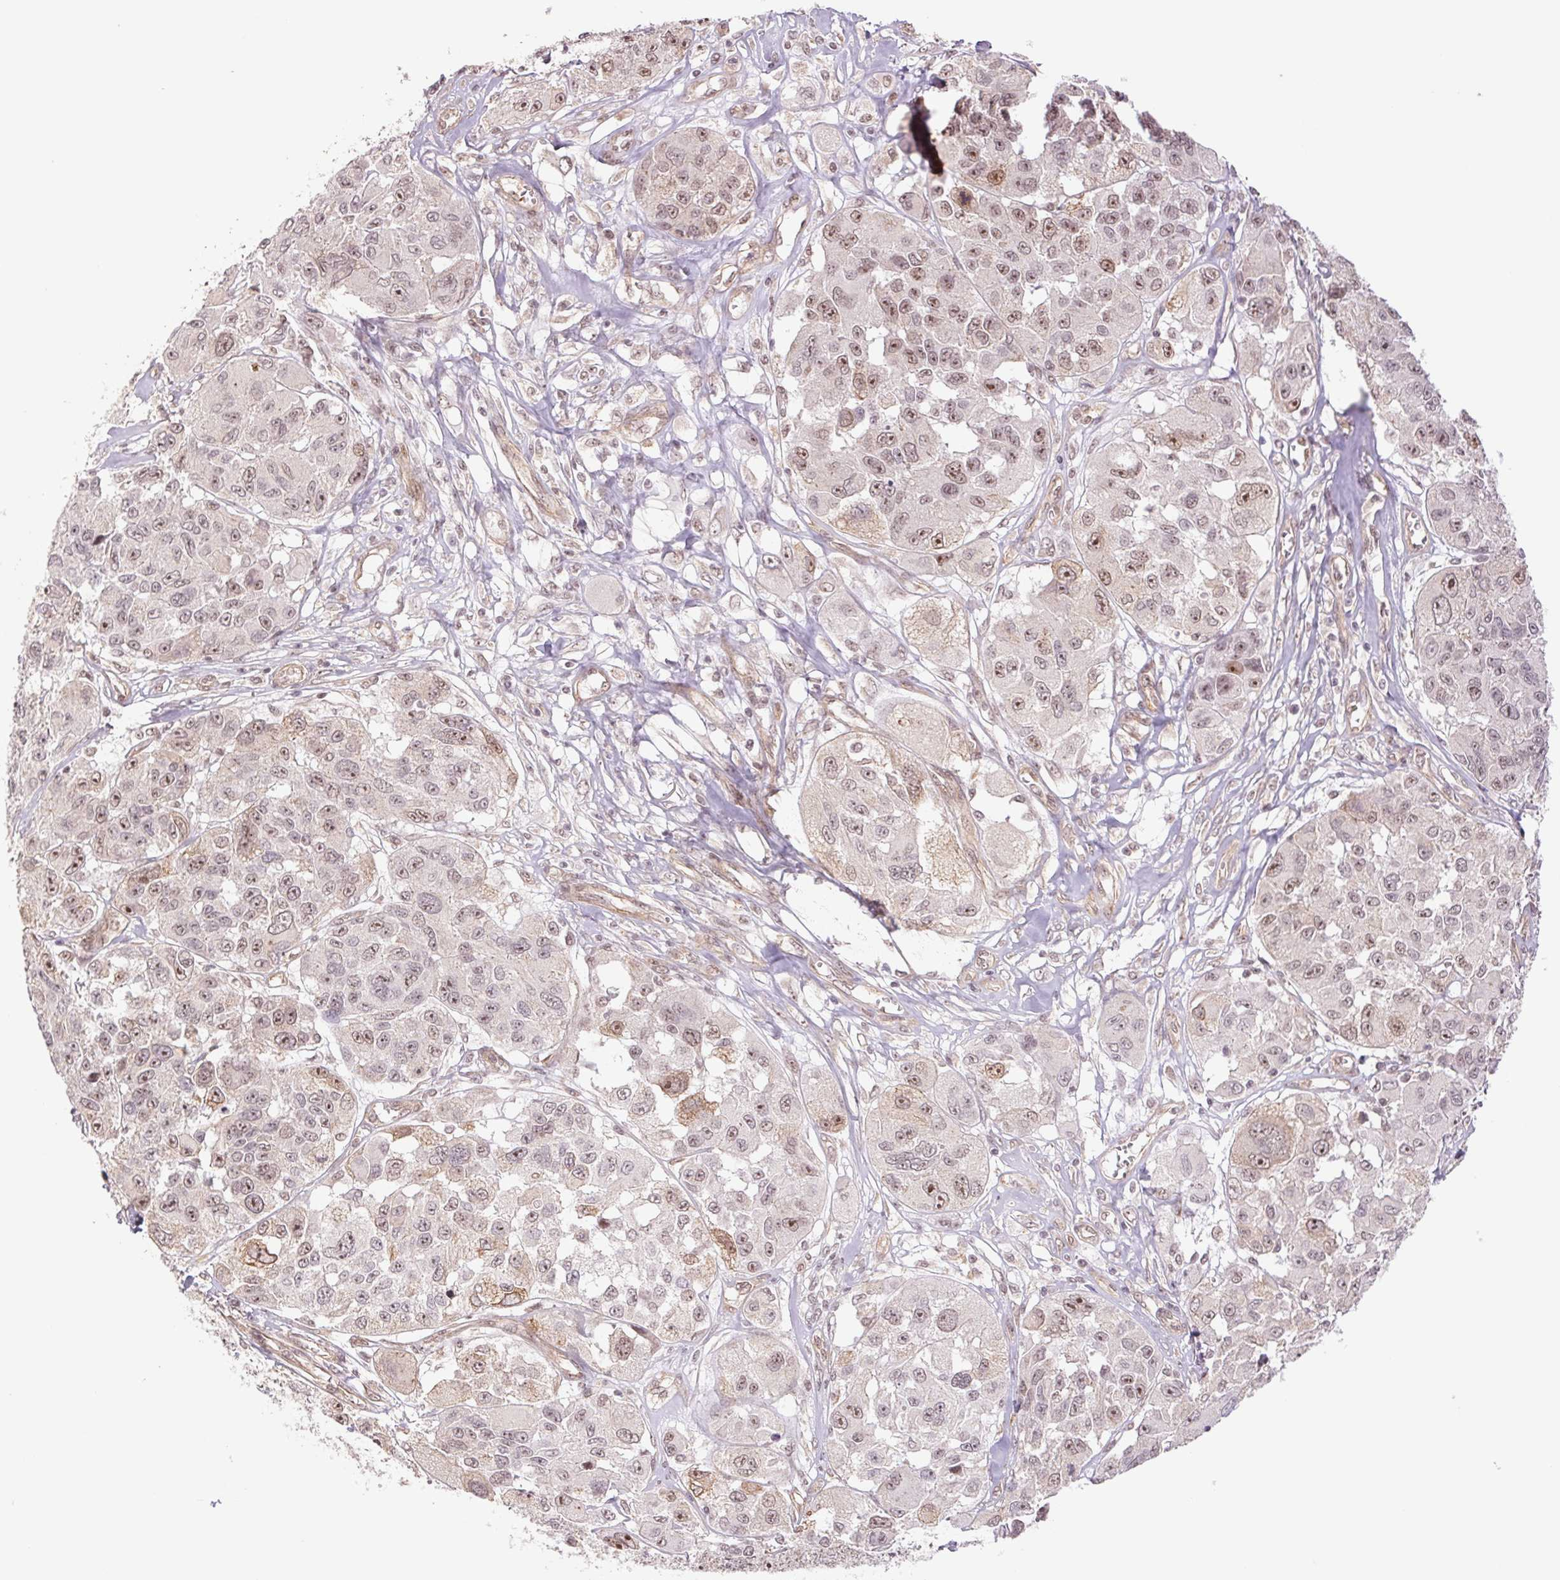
{"staining": {"intensity": "moderate", "quantity": "25%-75%", "location": "nuclear"}, "tissue": "melanoma", "cell_type": "Tumor cells", "image_type": "cancer", "snomed": [{"axis": "morphology", "description": "Malignant melanoma, NOS"}, {"axis": "topography", "description": "Skin"}], "caption": "Malignant melanoma was stained to show a protein in brown. There is medium levels of moderate nuclear expression in about 25%-75% of tumor cells. The staining was performed using DAB to visualize the protein expression in brown, while the nuclei were stained in blue with hematoxylin (Magnification: 20x).", "gene": "CWC25", "patient": {"sex": "female", "age": 66}}